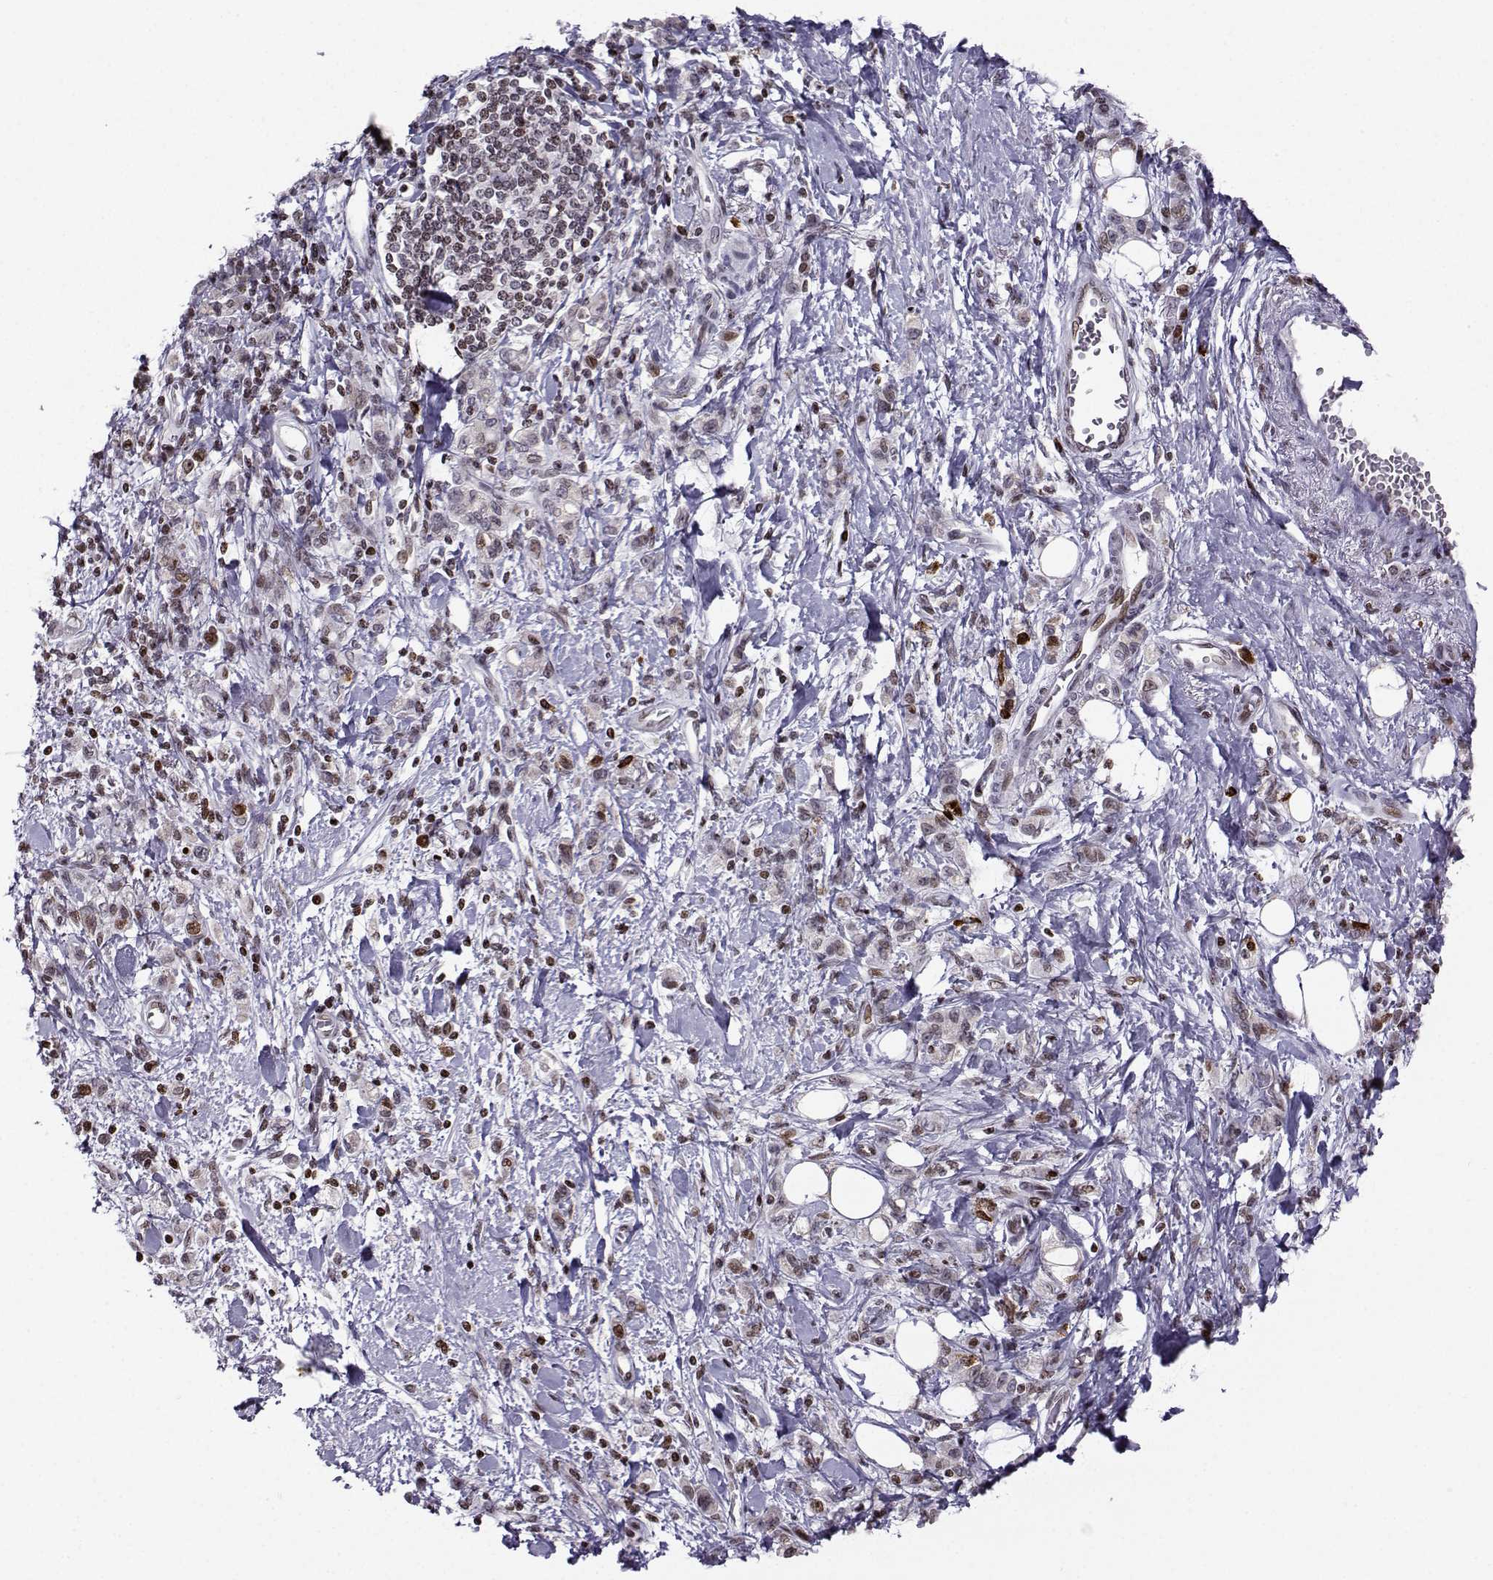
{"staining": {"intensity": "moderate", "quantity": "<25%", "location": "nuclear"}, "tissue": "stomach cancer", "cell_type": "Tumor cells", "image_type": "cancer", "snomed": [{"axis": "morphology", "description": "Adenocarcinoma, NOS"}, {"axis": "topography", "description": "Stomach"}], "caption": "Stomach adenocarcinoma stained with a protein marker shows moderate staining in tumor cells.", "gene": "ZNF19", "patient": {"sex": "male", "age": 77}}